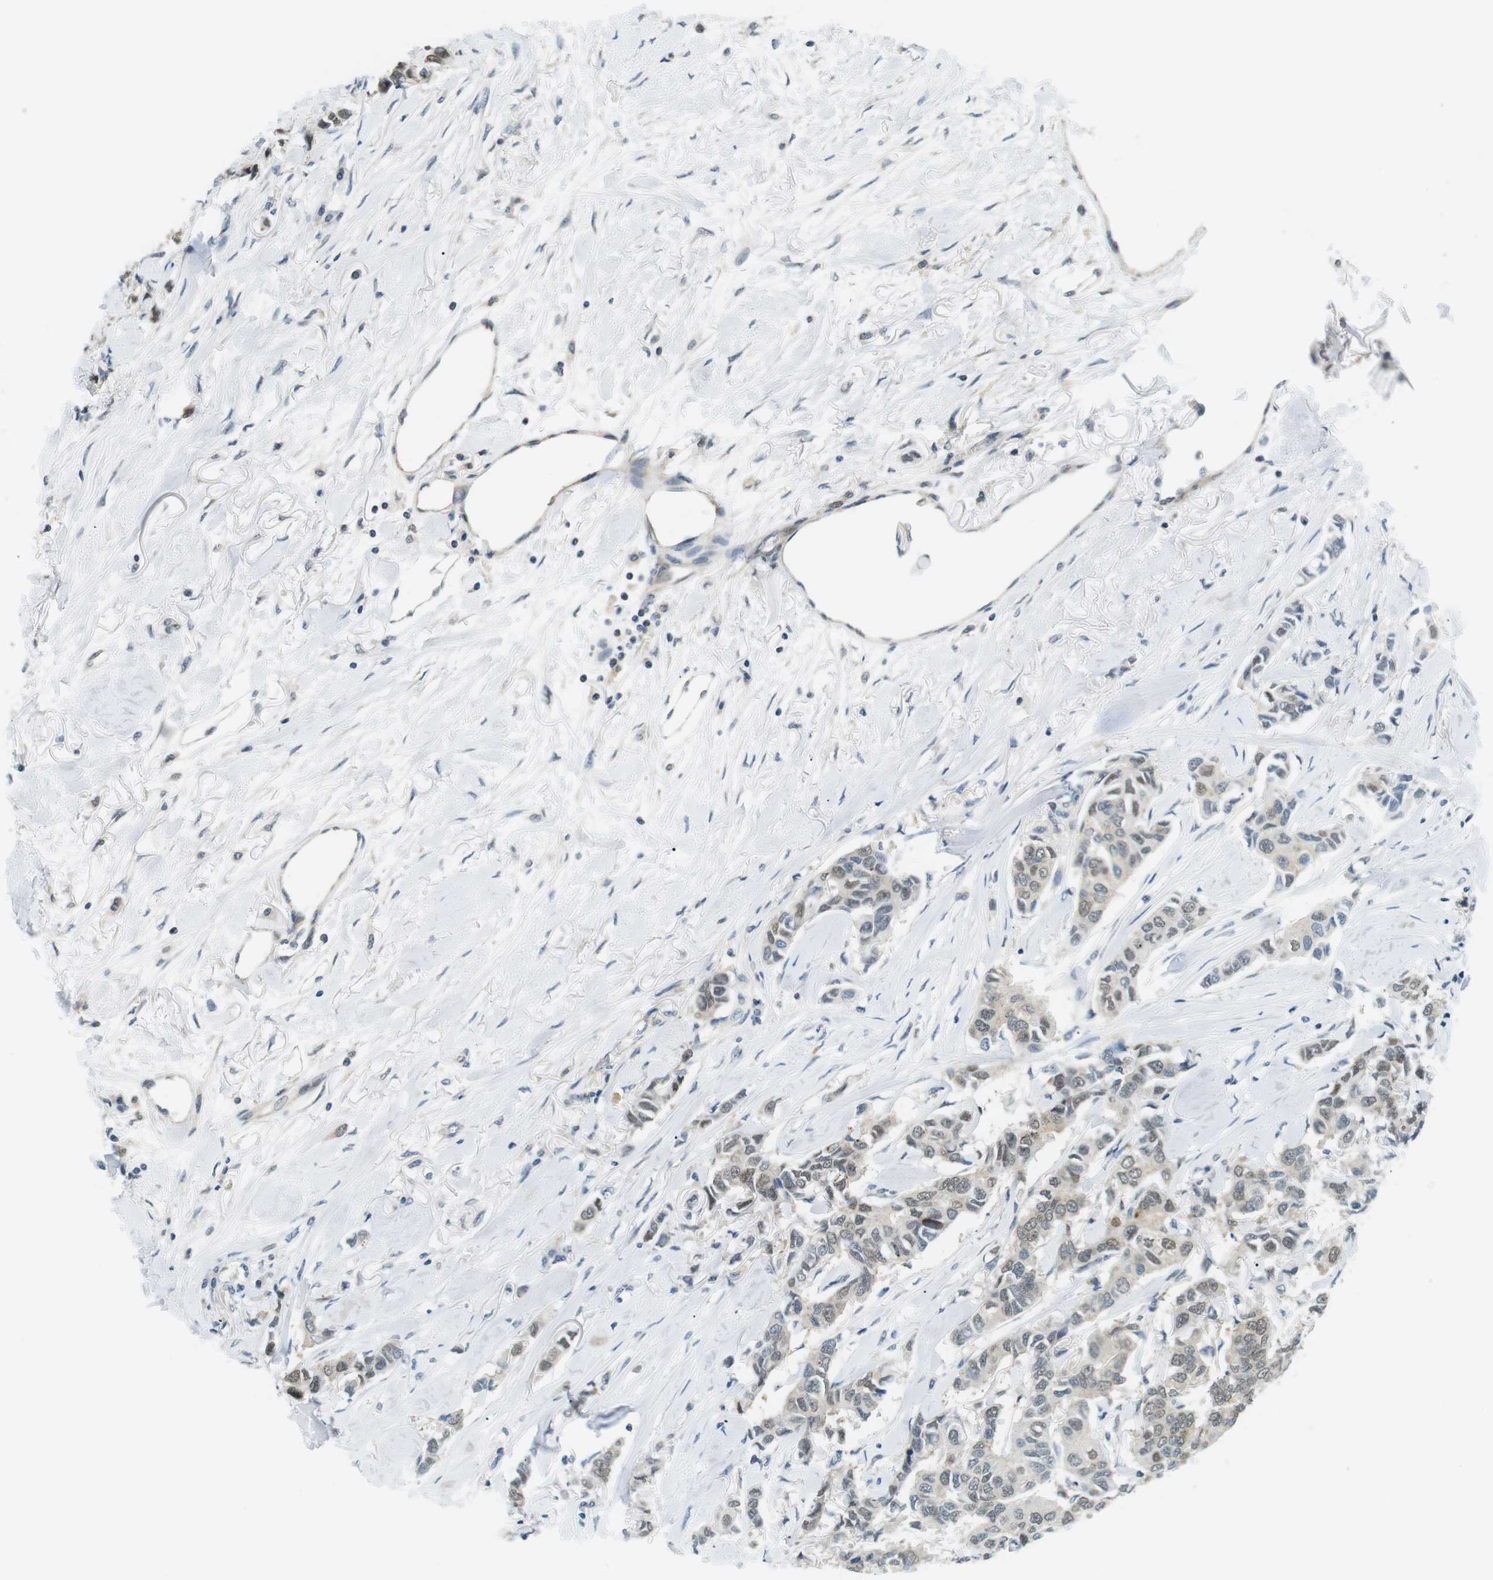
{"staining": {"intensity": "weak", "quantity": "25%-75%", "location": "cytoplasmic/membranous,nuclear"}, "tissue": "breast cancer", "cell_type": "Tumor cells", "image_type": "cancer", "snomed": [{"axis": "morphology", "description": "Duct carcinoma"}, {"axis": "topography", "description": "Breast"}], "caption": "A photomicrograph of human breast cancer stained for a protein reveals weak cytoplasmic/membranous and nuclear brown staining in tumor cells. The staining is performed using DAB (3,3'-diaminobenzidine) brown chromogen to label protein expression. The nuclei are counter-stained blue using hematoxylin.", "gene": "CSNK2B", "patient": {"sex": "female", "age": 80}}